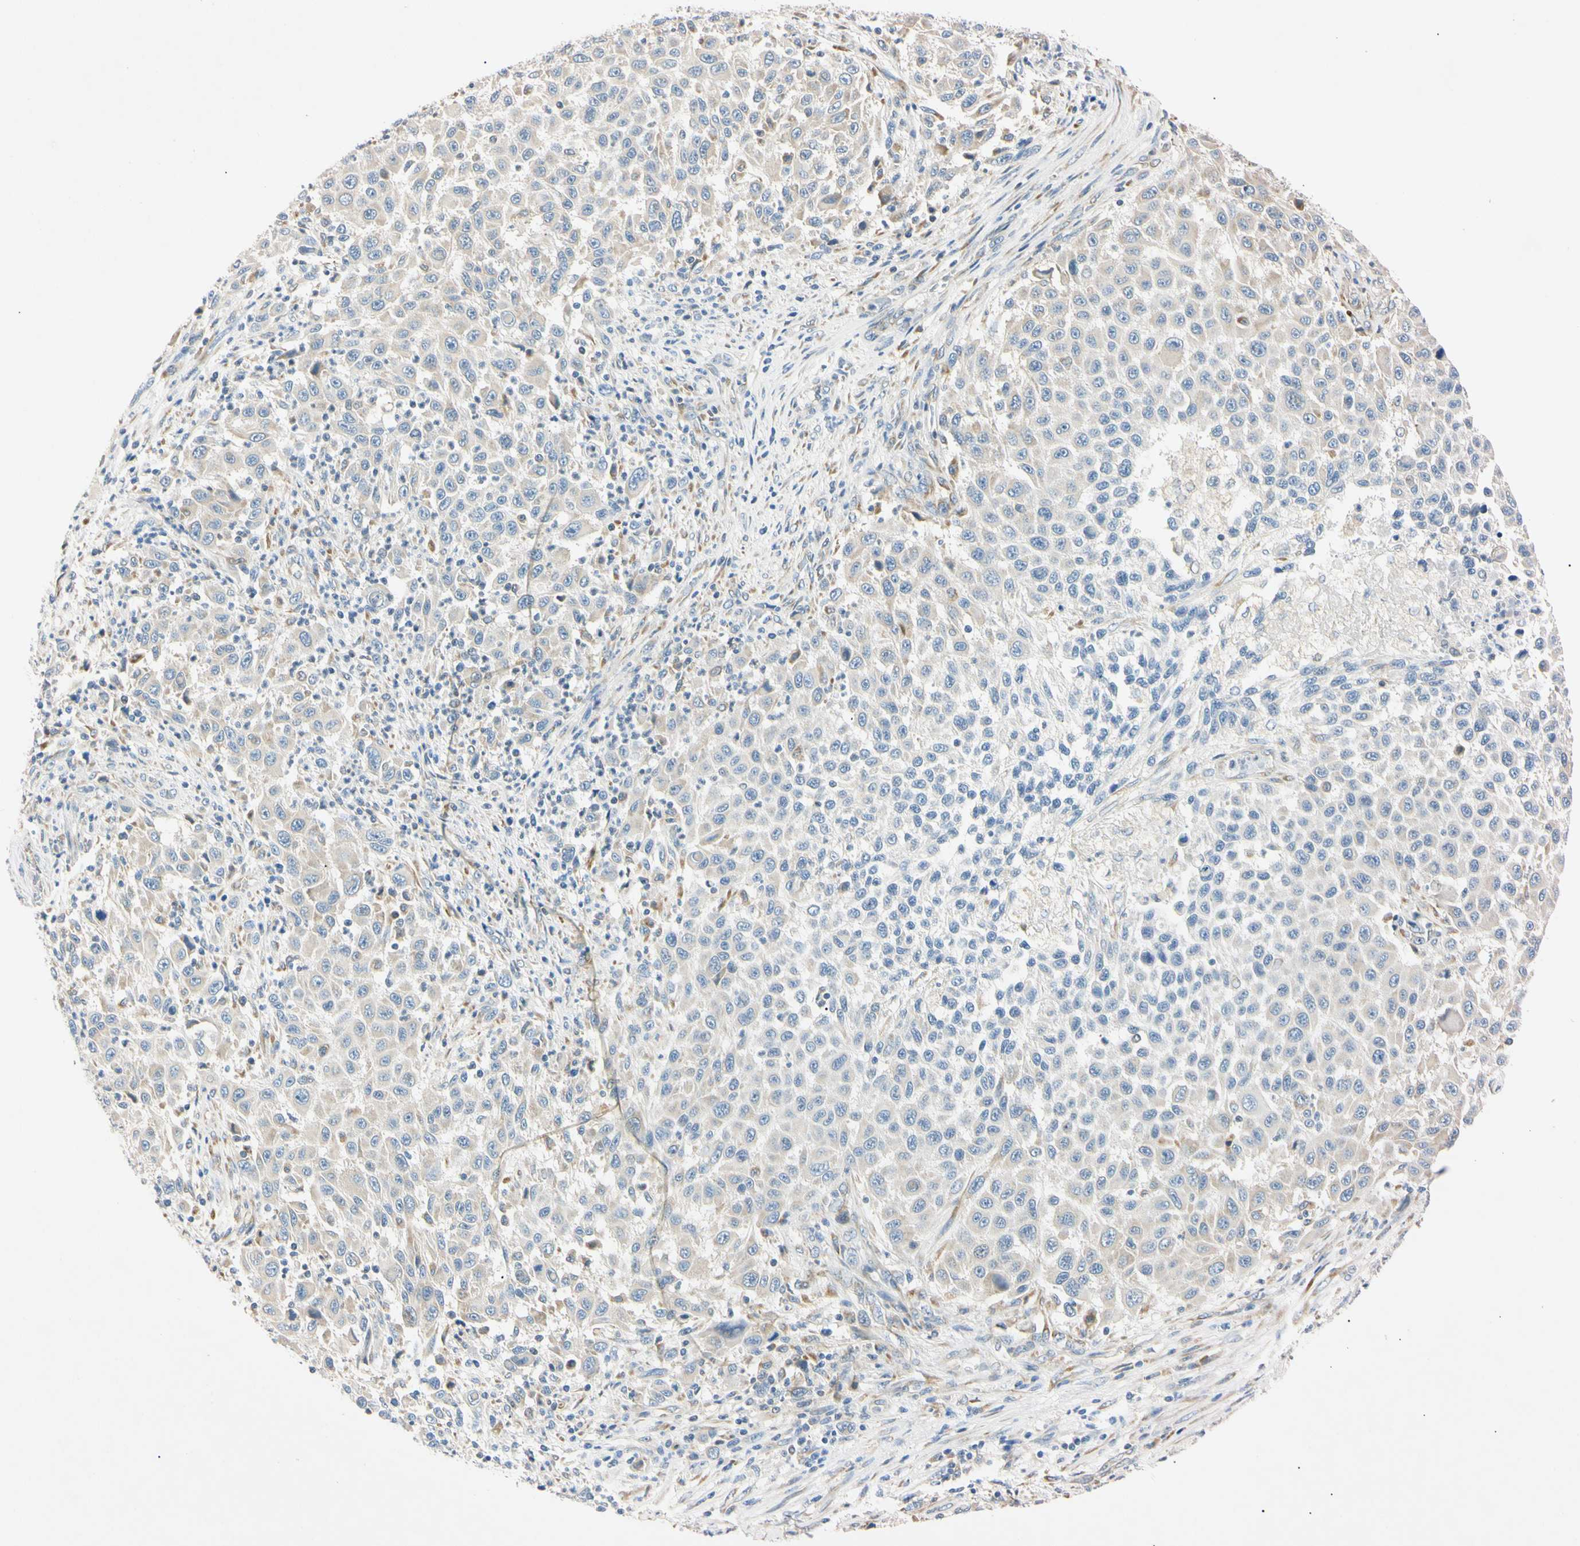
{"staining": {"intensity": "weak", "quantity": "<25%", "location": "cytoplasmic/membranous"}, "tissue": "melanoma", "cell_type": "Tumor cells", "image_type": "cancer", "snomed": [{"axis": "morphology", "description": "Malignant melanoma, Metastatic site"}, {"axis": "topography", "description": "Lymph node"}], "caption": "Tumor cells show no significant protein expression in malignant melanoma (metastatic site).", "gene": "DNAJB12", "patient": {"sex": "male", "age": 61}}